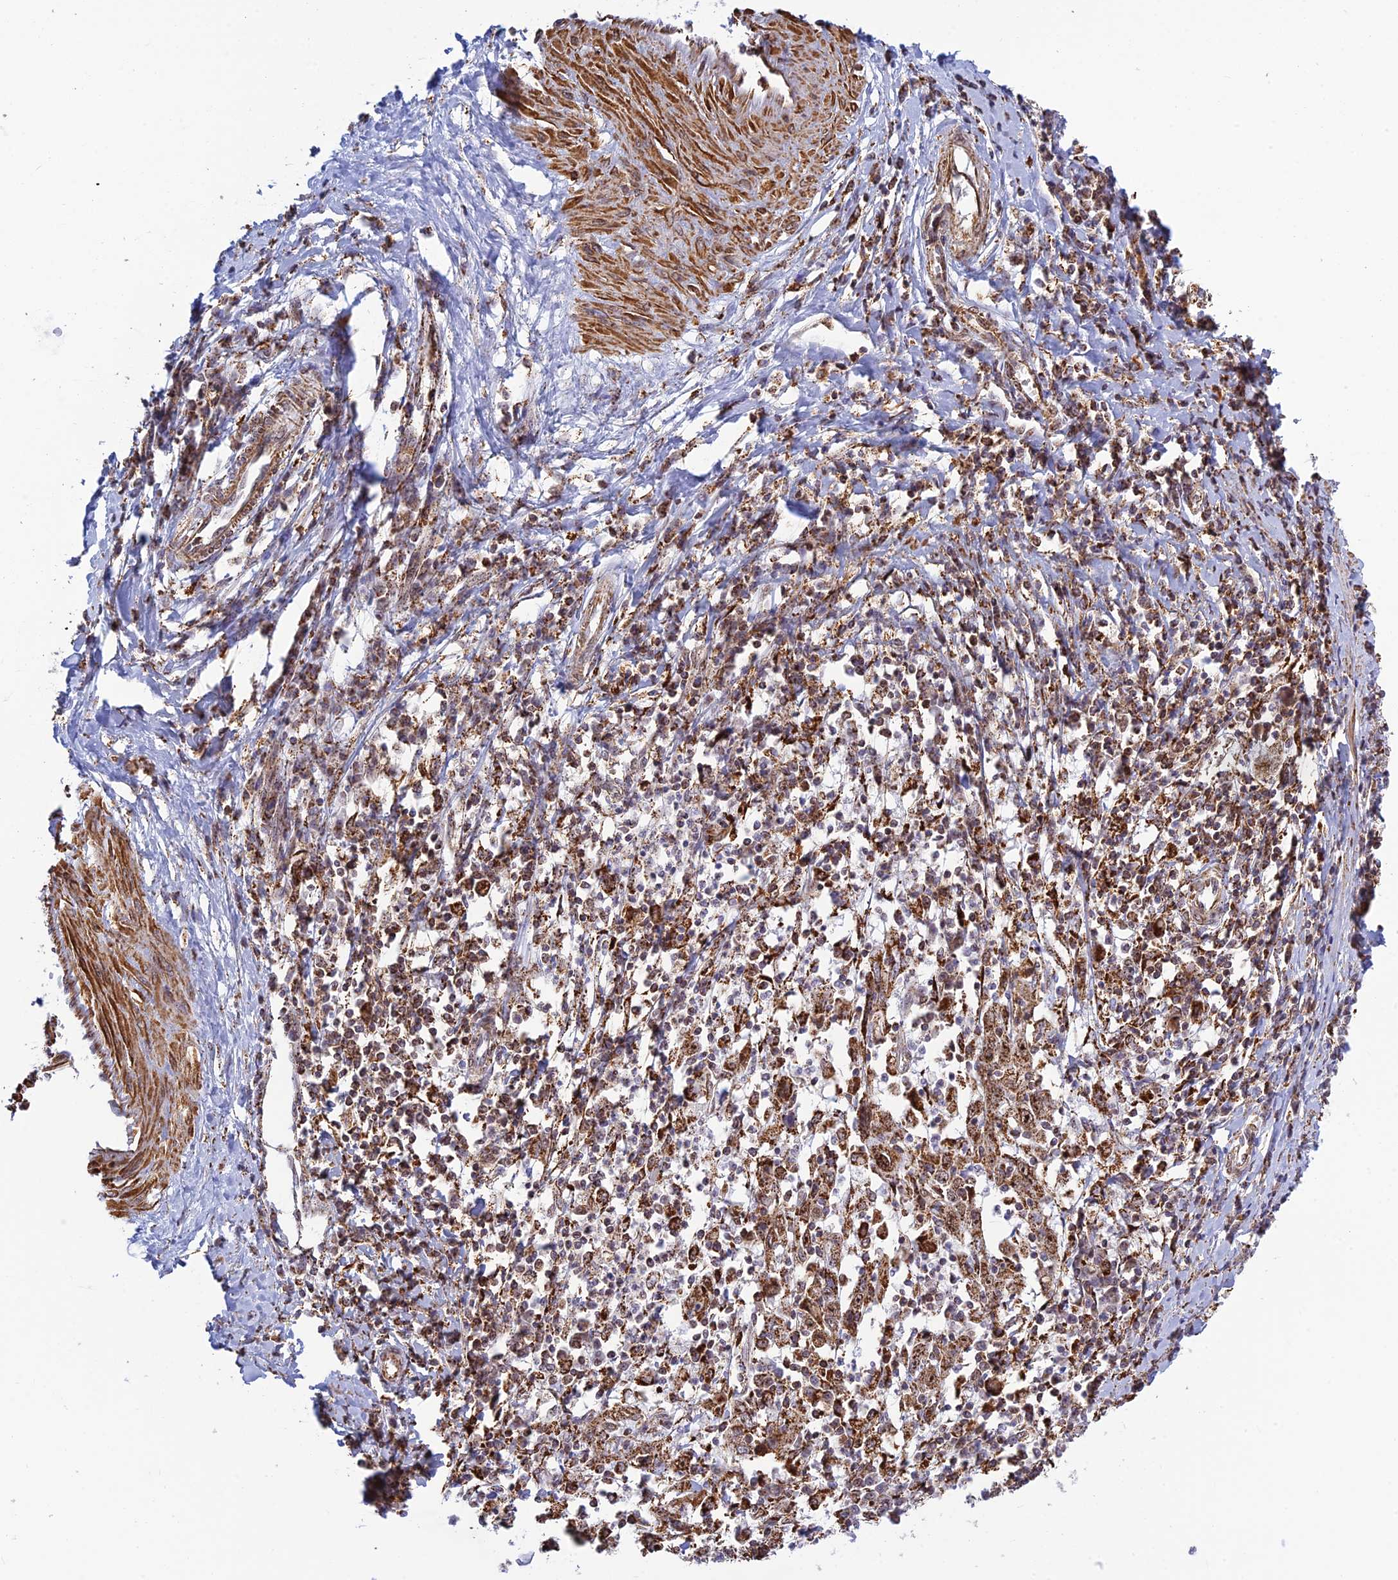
{"staining": {"intensity": "moderate", "quantity": ">75%", "location": "cytoplasmic/membranous"}, "tissue": "cervical cancer", "cell_type": "Tumor cells", "image_type": "cancer", "snomed": [{"axis": "morphology", "description": "Squamous cell carcinoma, NOS"}, {"axis": "topography", "description": "Cervix"}], "caption": "This is a histology image of immunohistochemistry staining of squamous cell carcinoma (cervical), which shows moderate positivity in the cytoplasmic/membranous of tumor cells.", "gene": "POLR1G", "patient": {"sex": "female", "age": 46}}